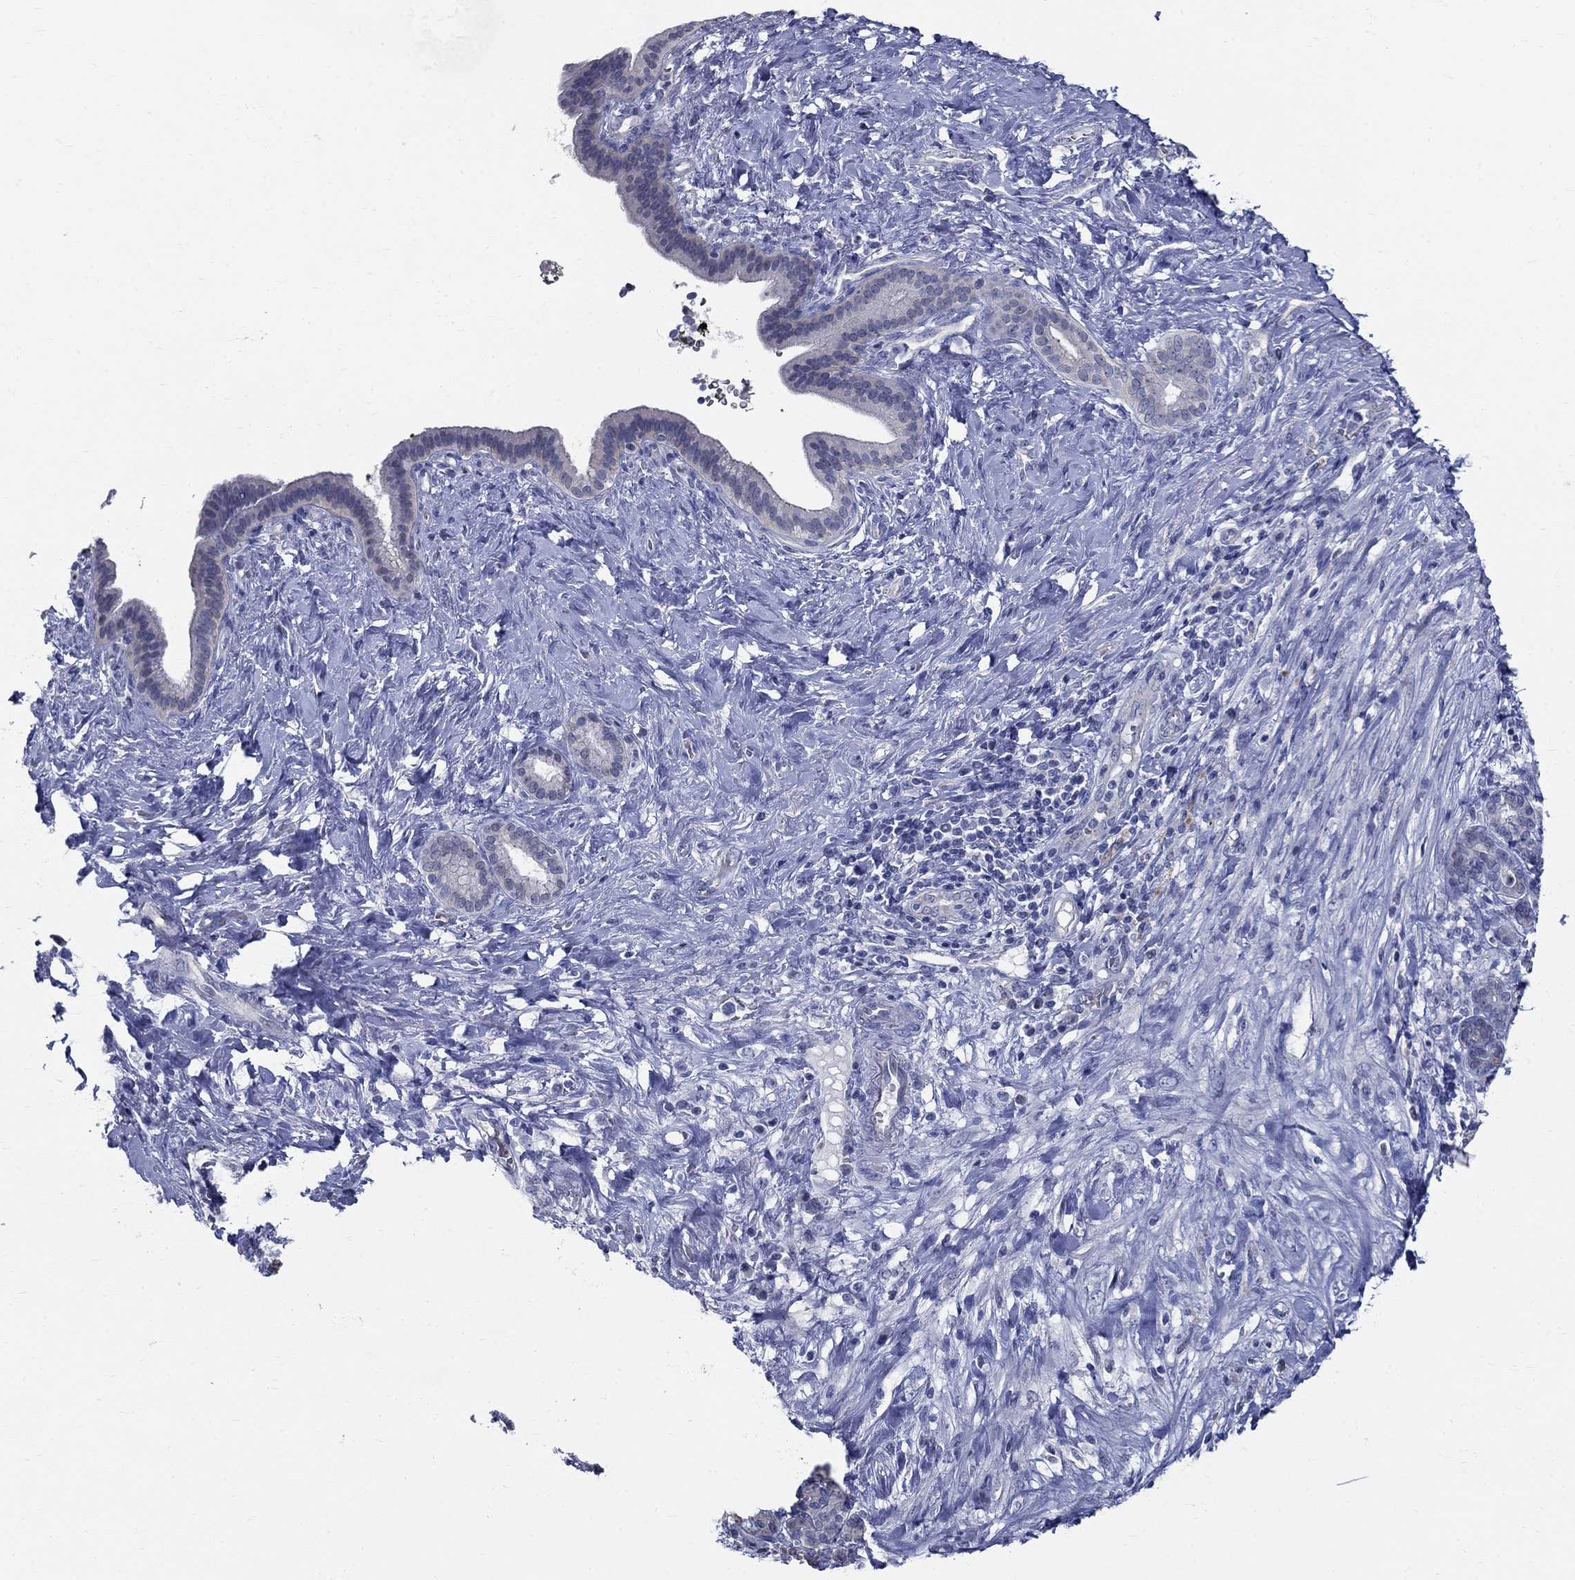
{"staining": {"intensity": "negative", "quantity": "none", "location": "none"}, "tissue": "pancreatic cancer", "cell_type": "Tumor cells", "image_type": "cancer", "snomed": [{"axis": "morphology", "description": "Adenocarcinoma, NOS"}, {"axis": "topography", "description": "Pancreas"}], "caption": "Adenocarcinoma (pancreatic) was stained to show a protein in brown. There is no significant staining in tumor cells.", "gene": "GUCA1A", "patient": {"sex": "male", "age": 44}}